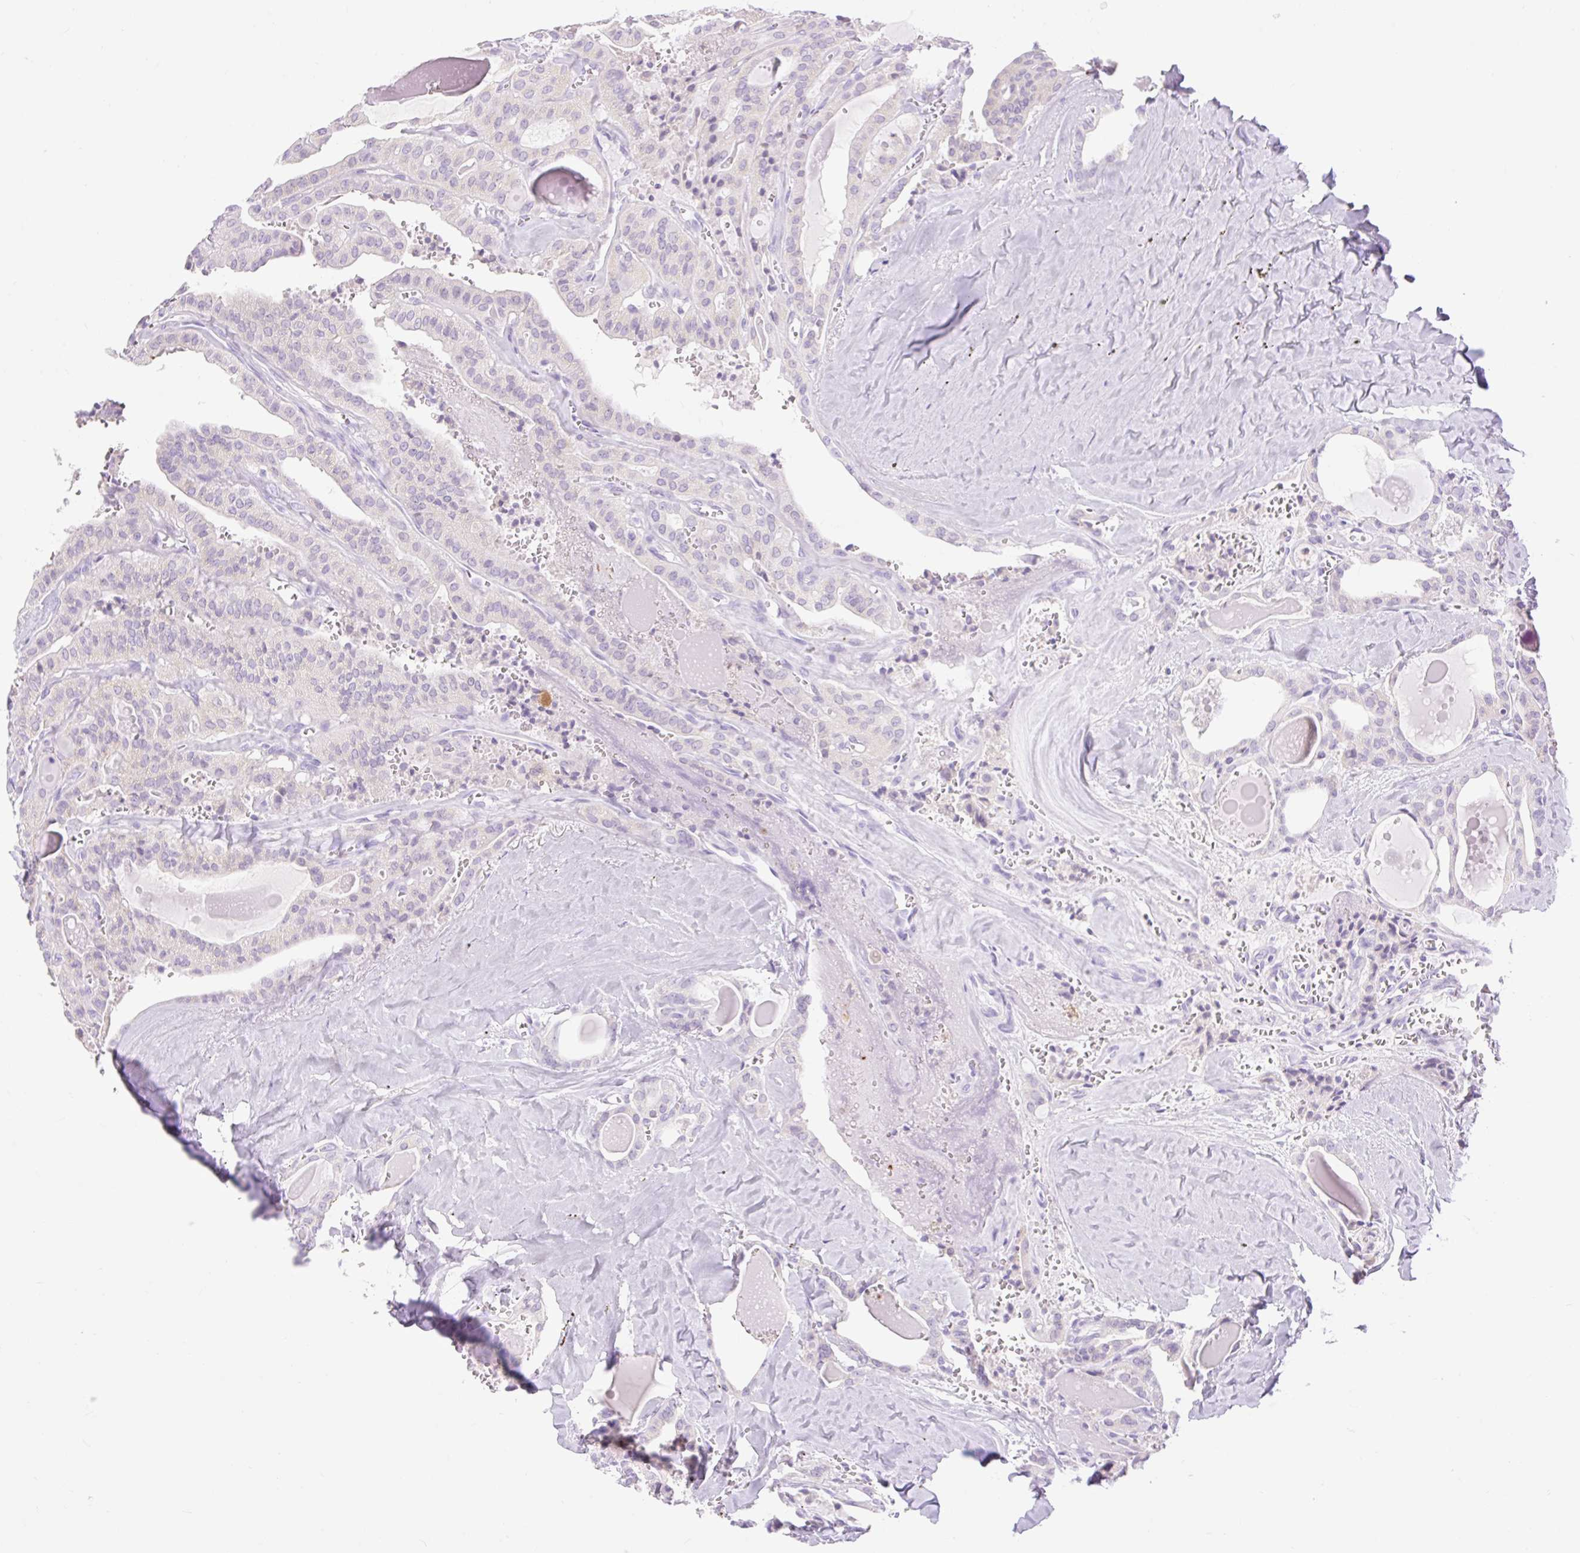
{"staining": {"intensity": "negative", "quantity": "none", "location": "none"}, "tissue": "thyroid cancer", "cell_type": "Tumor cells", "image_type": "cancer", "snomed": [{"axis": "morphology", "description": "Papillary adenocarcinoma, NOS"}, {"axis": "topography", "description": "Thyroid gland"}], "caption": "Immunohistochemical staining of human thyroid papillary adenocarcinoma reveals no significant staining in tumor cells. (DAB (3,3'-diaminobenzidine) immunohistochemistry, high magnification).", "gene": "SLC25A40", "patient": {"sex": "male", "age": 52}}